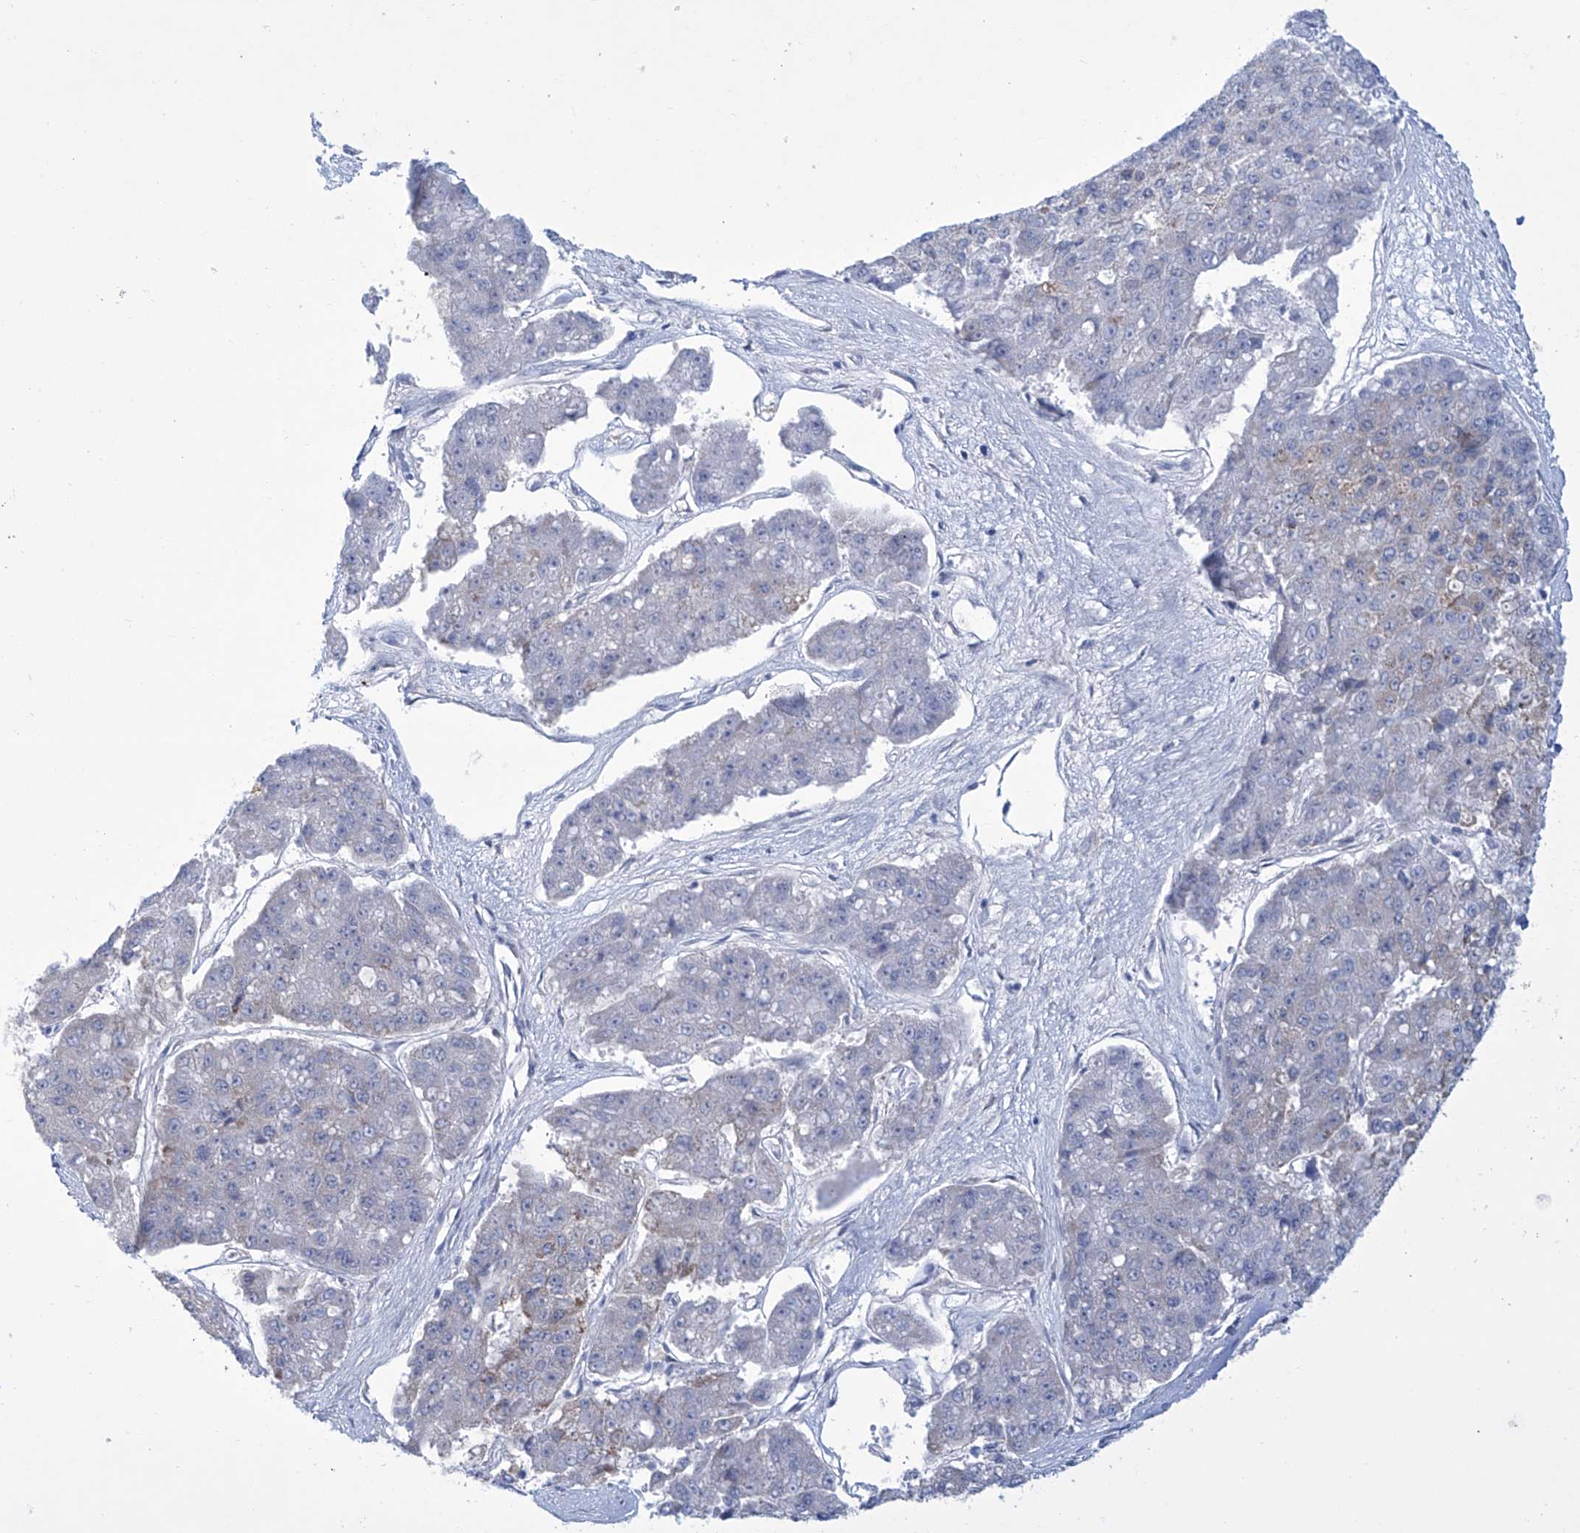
{"staining": {"intensity": "moderate", "quantity": "<25%", "location": "cytoplasmic/membranous"}, "tissue": "pancreatic cancer", "cell_type": "Tumor cells", "image_type": "cancer", "snomed": [{"axis": "morphology", "description": "Adenocarcinoma, NOS"}, {"axis": "topography", "description": "Pancreas"}], "caption": "Immunohistochemical staining of human pancreatic cancer (adenocarcinoma) exhibits moderate cytoplasmic/membranous protein expression in about <25% of tumor cells.", "gene": "ALDH6A1", "patient": {"sex": "male", "age": 50}}